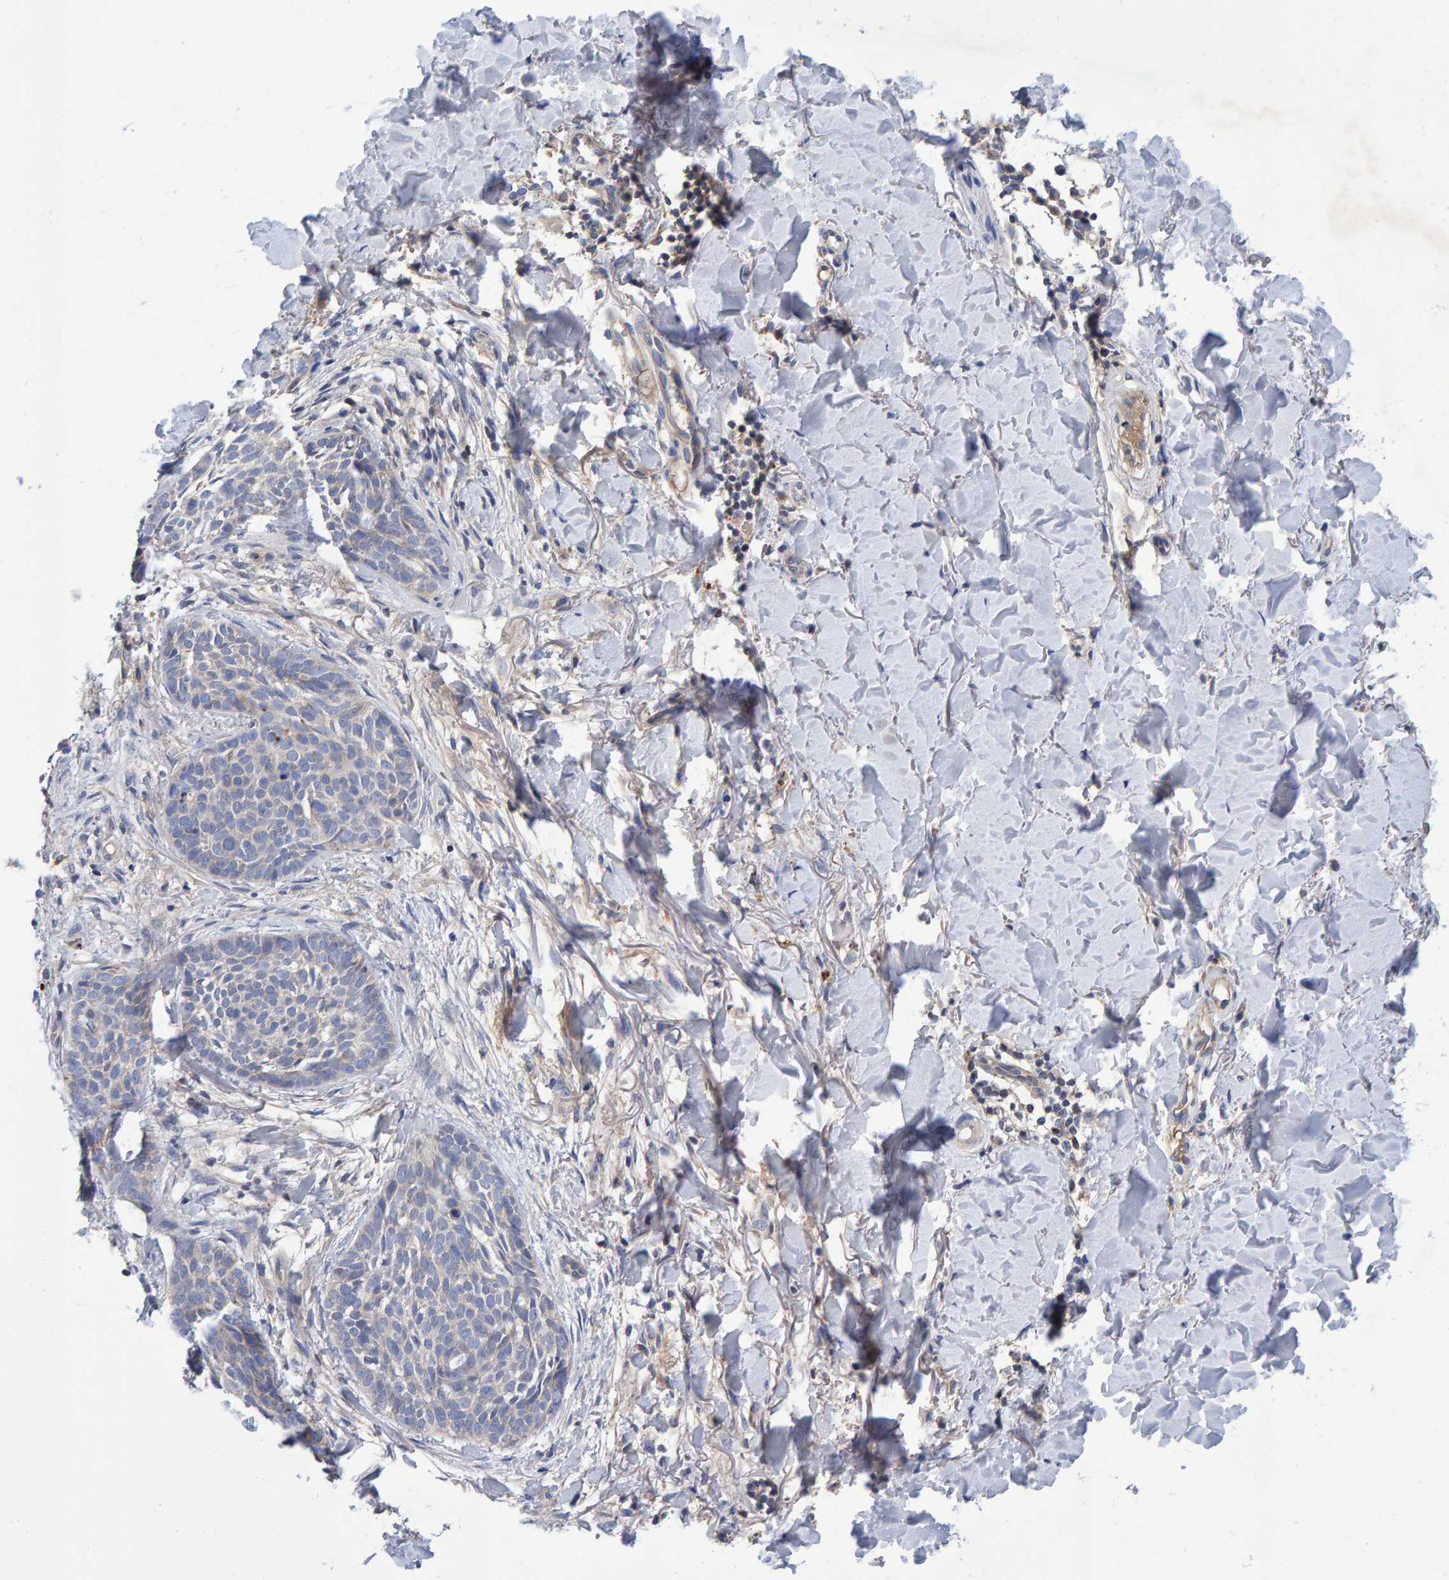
{"staining": {"intensity": "negative", "quantity": "none", "location": "none"}, "tissue": "skin cancer", "cell_type": "Tumor cells", "image_type": "cancer", "snomed": [{"axis": "morphology", "description": "Normal tissue, NOS"}, {"axis": "morphology", "description": "Basal cell carcinoma"}, {"axis": "topography", "description": "Skin"}], "caption": "IHC micrograph of human skin cancer stained for a protein (brown), which reveals no staining in tumor cells.", "gene": "EFR3A", "patient": {"sex": "male", "age": 67}}